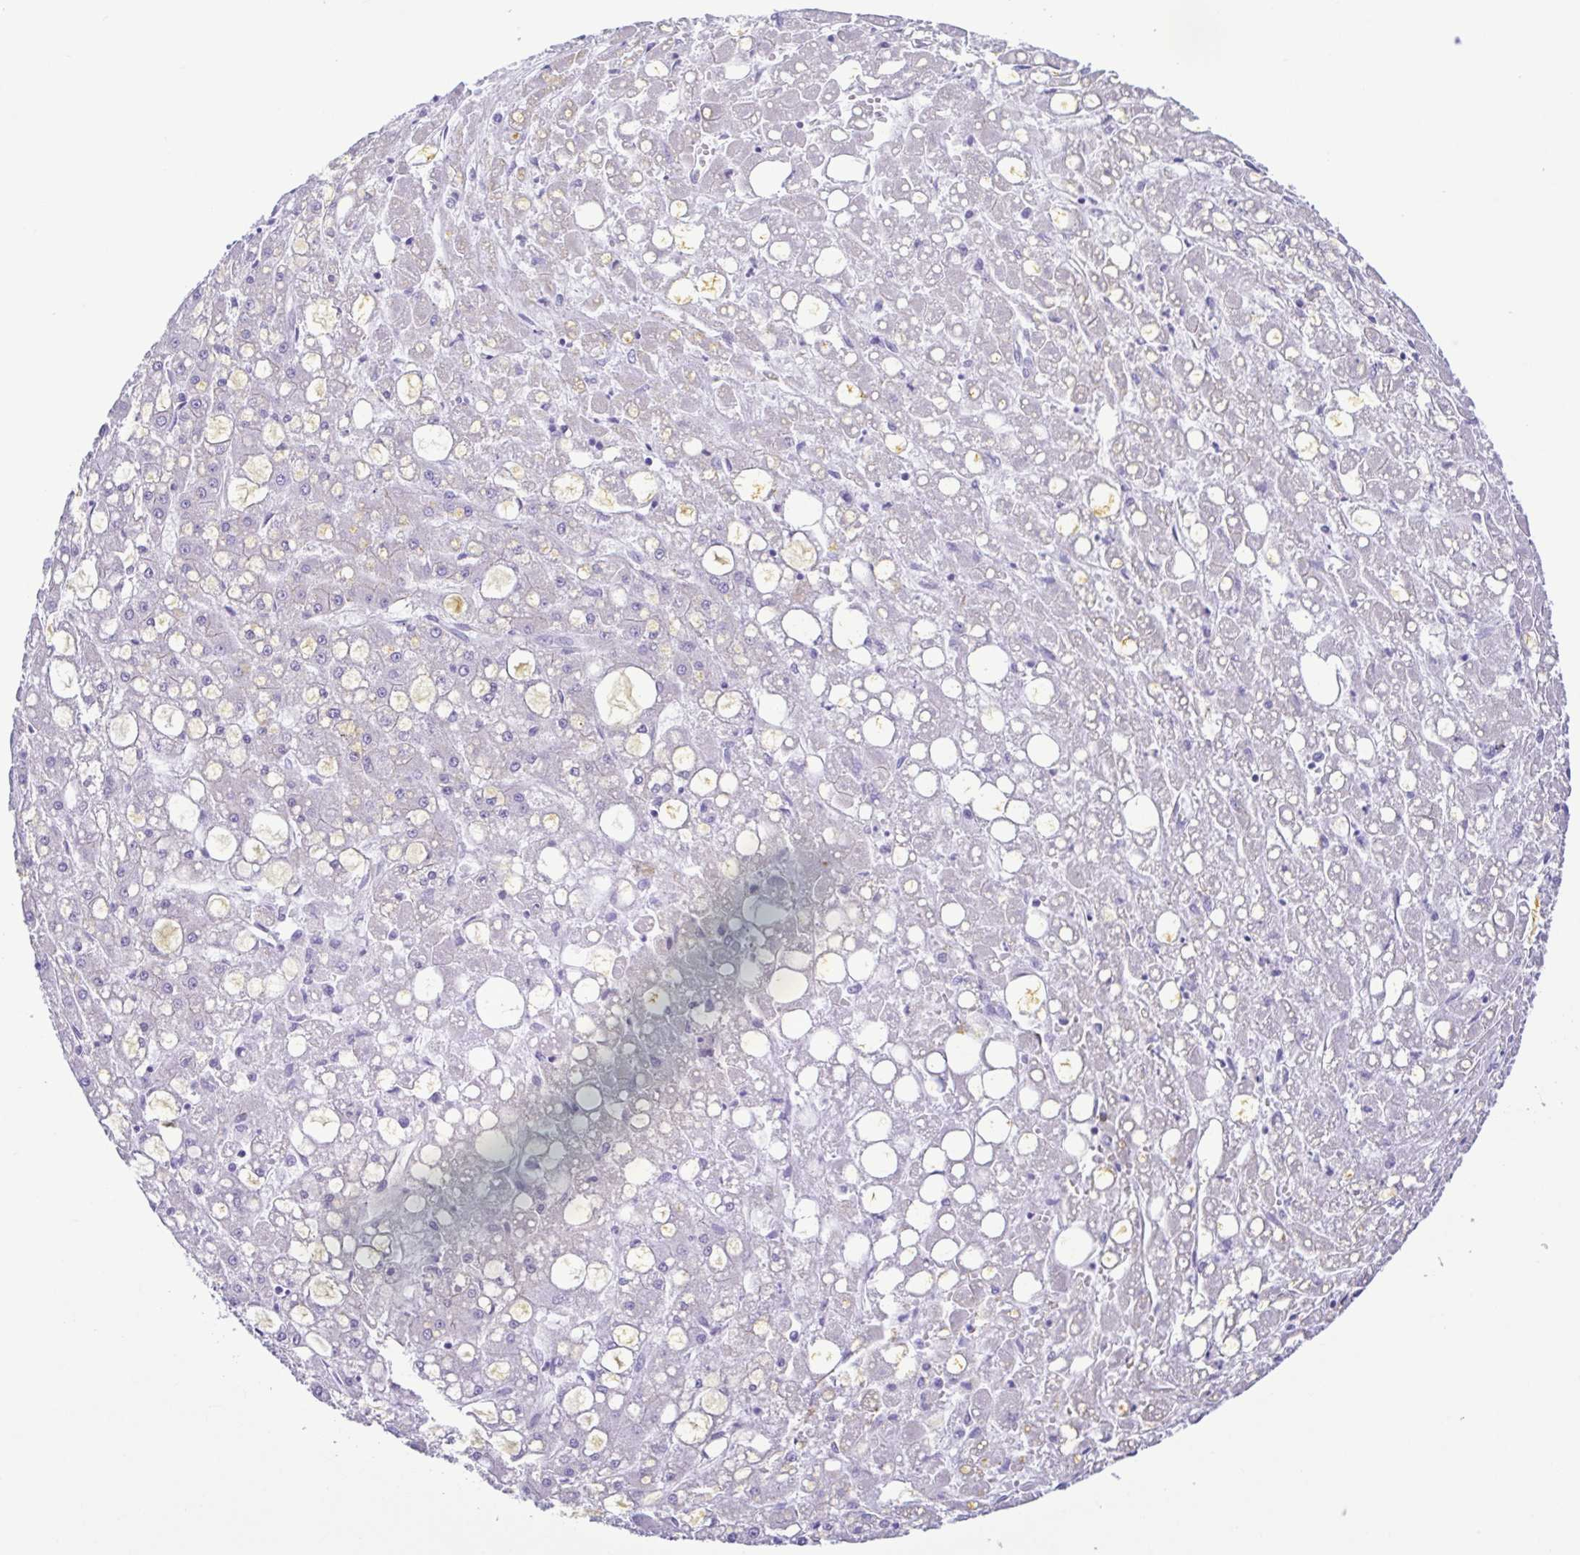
{"staining": {"intensity": "negative", "quantity": "none", "location": "none"}, "tissue": "liver cancer", "cell_type": "Tumor cells", "image_type": "cancer", "snomed": [{"axis": "morphology", "description": "Carcinoma, Hepatocellular, NOS"}, {"axis": "topography", "description": "Liver"}], "caption": "Immunohistochemistry (IHC) micrograph of liver cancer stained for a protein (brown), which displays no positivity in tumor cells.", "gene": "GPR182", "patient": {"sex": "male", "age": 67}}